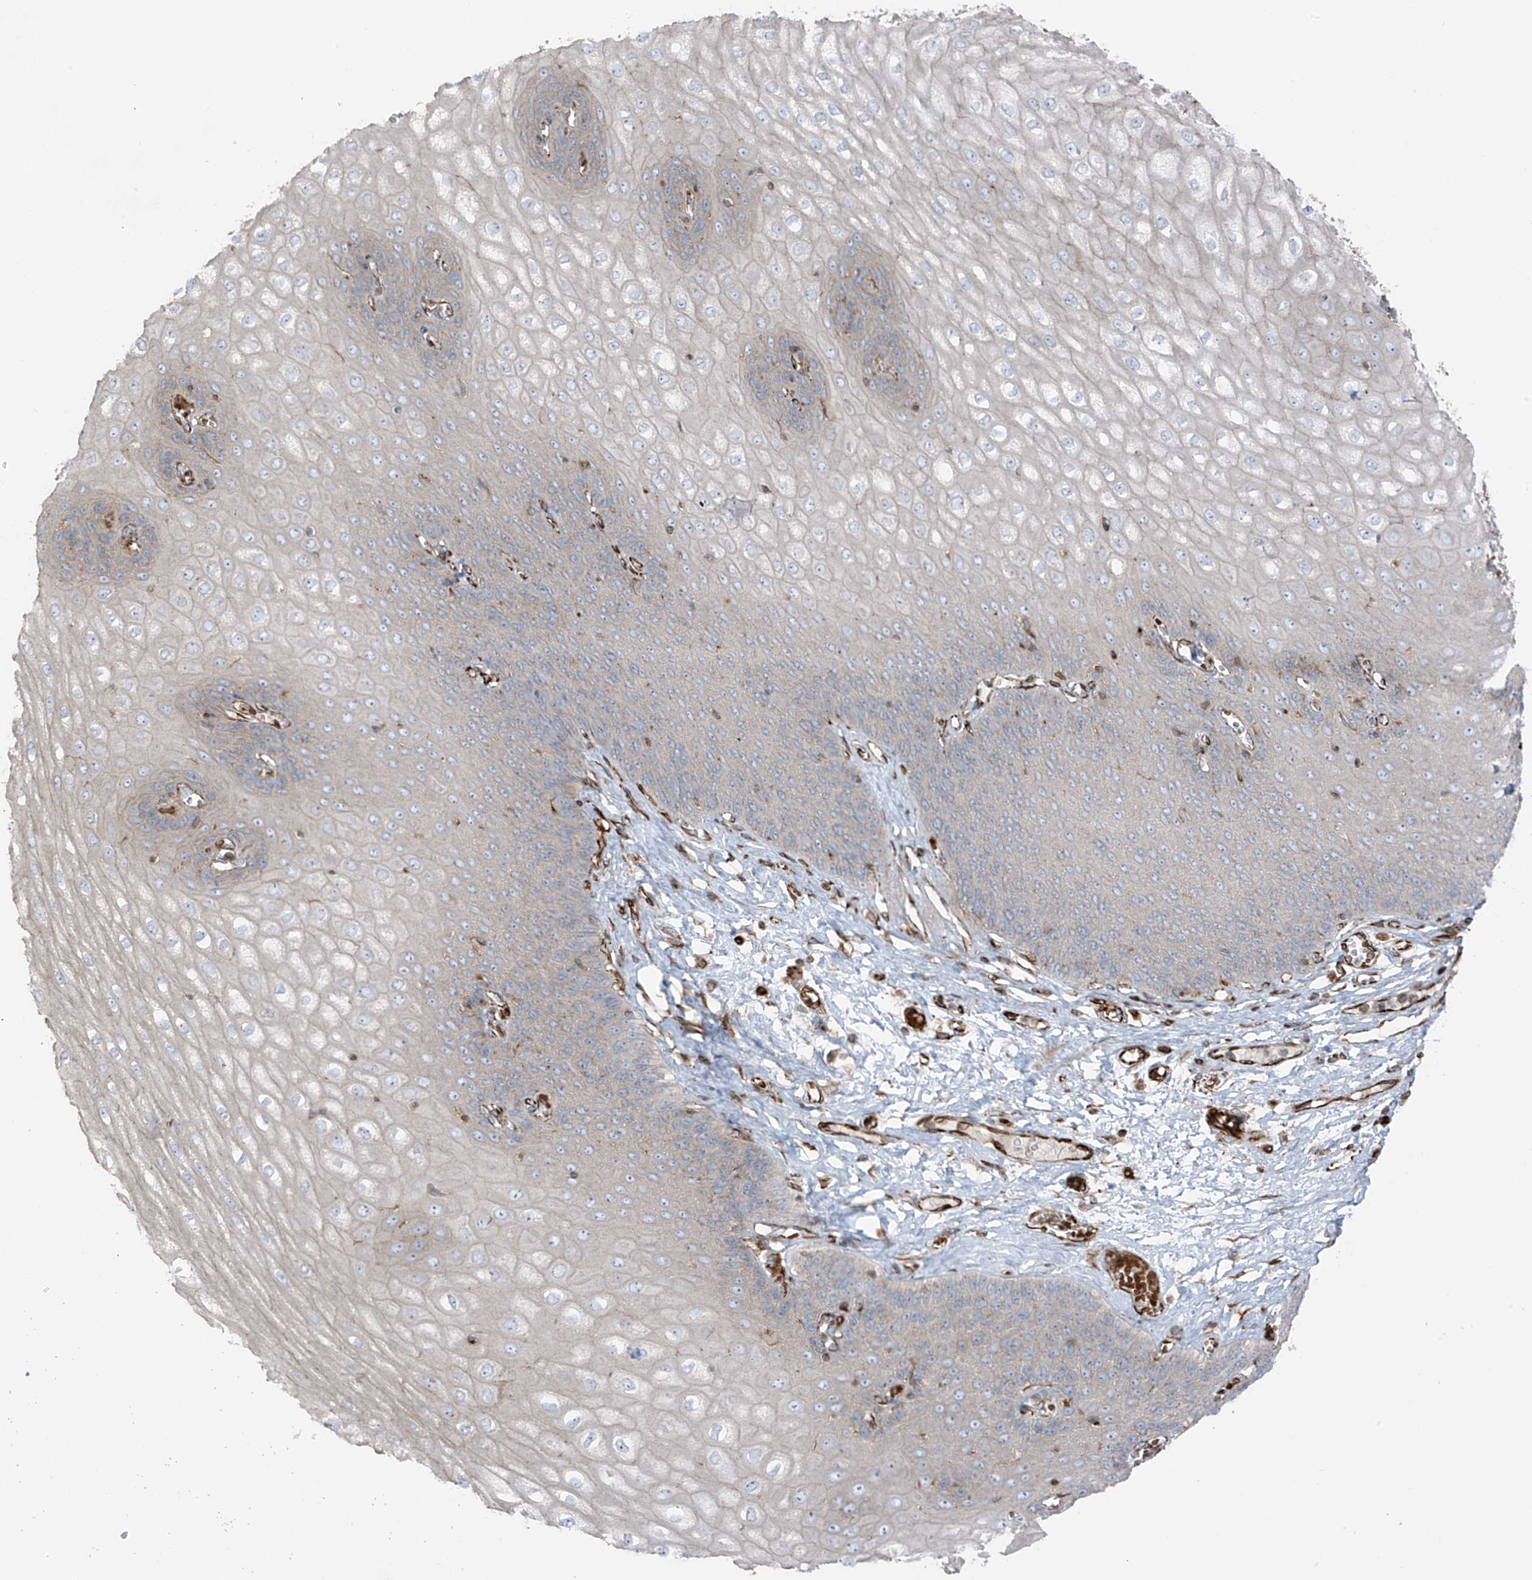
{"staining": {"intensity": "weak", "quantity": "25%-75%", "location": "cytoplasmic/membranous"}, "tissue": "esophagus", "cell_type": "Squamous epithelial cells", "image_type": "normal", "snomed": [{"axis": "morphology", "description": "Normal tissue, NOS"}, {"axis": "topography", "description": "Esophagus"}], "caption": "Weak cytoplasmic/membranous protein positivity is seen in about 25%-75% of squamous epithelial cells in esophagus. (Brightfield microscopy of DAB IHC at high magnification).", "gene": "ERLEC1", "patient": {"sex": "male", "age": 60}}